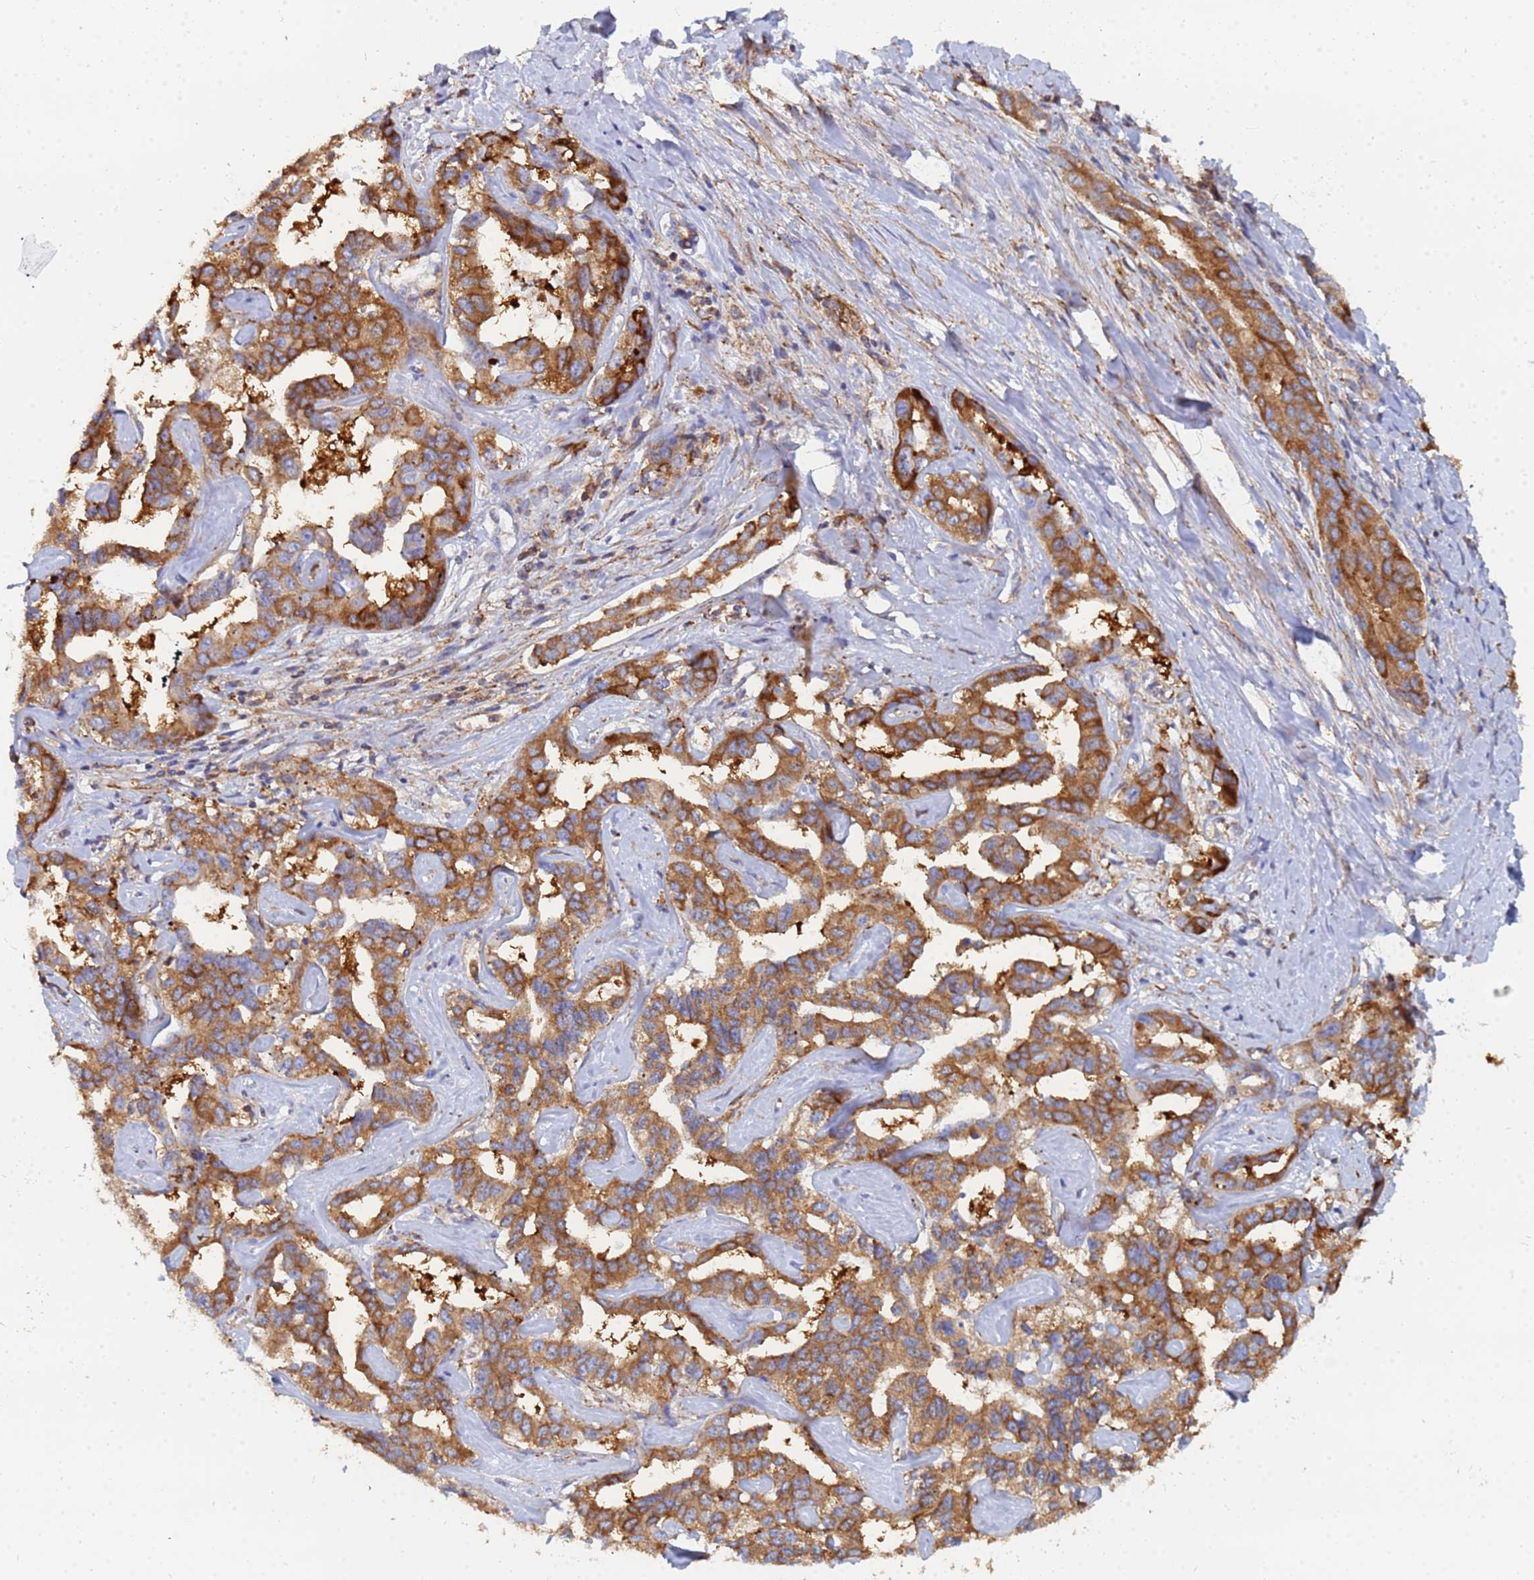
{"staining": {"intensity": "strong", "quantity": ">75%", "location": "cytoplasmic/membranous"}, "tissue": "liver cancer", "cell_type": "Tumor cells", "image_type": "cancer", "snomed": [{"axis": "morphology", "description": "Cholangiocarcinoma"}, {"axis": "topography", "description": "Liver"}], "caption": "Immunohistochemistry photomicrograph of neoplastic tissue: liver cholangiocarcinoma stained using IHC reveals high levels of strong protein expression localized specifically in the cytoplasmic/membranous of tumor cells, appearing as a cytoplasmic/membranous brown color.", "gene": "GPR42", "patient": {"sex": "male", "age": 59}}